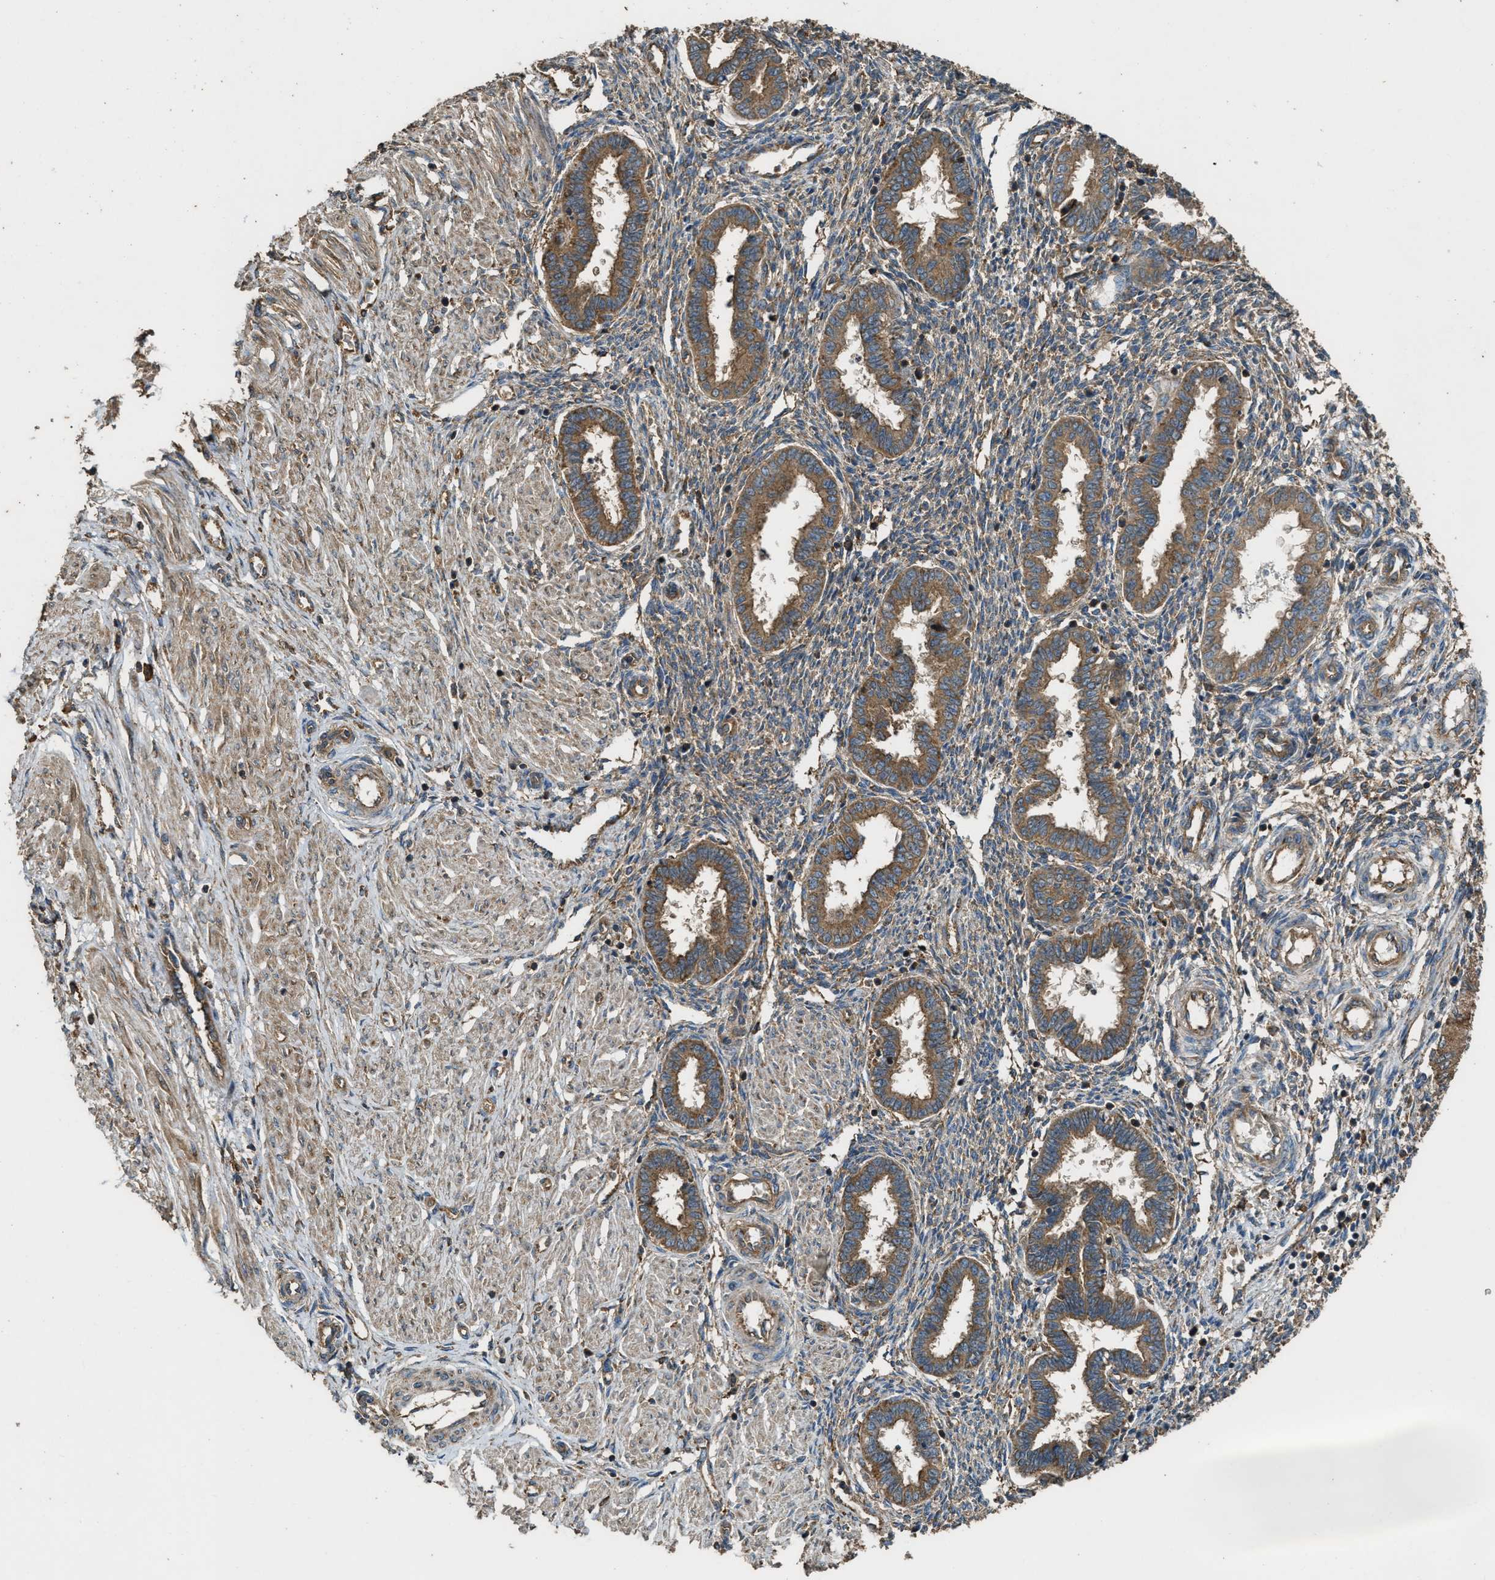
{"staining": {"intensity": "moderate", "quantity": "25%-75%", "location": "cytoplasmic/membranous"}, "tissue": "endometrium", "cell_type": "Cells in endometrial stroma", "image_type": "normal", "snomed": [{"axis": "morphology", "description": "Normal tissue, NOS"}, {"axis": "topography", "description": "Endometrium"}], "caption": "This histopathology image exhibits normal endometrium stained with immunohistochemistry (IHC) to label a protein in brown. The cytoplasmic/membranous of cells in endometrial stroma show moderate positivity for the protein. Nuclei are counter-stained blue.", "gene": "MAP3K8", "patient": {"sex": "female", "age": 33}}